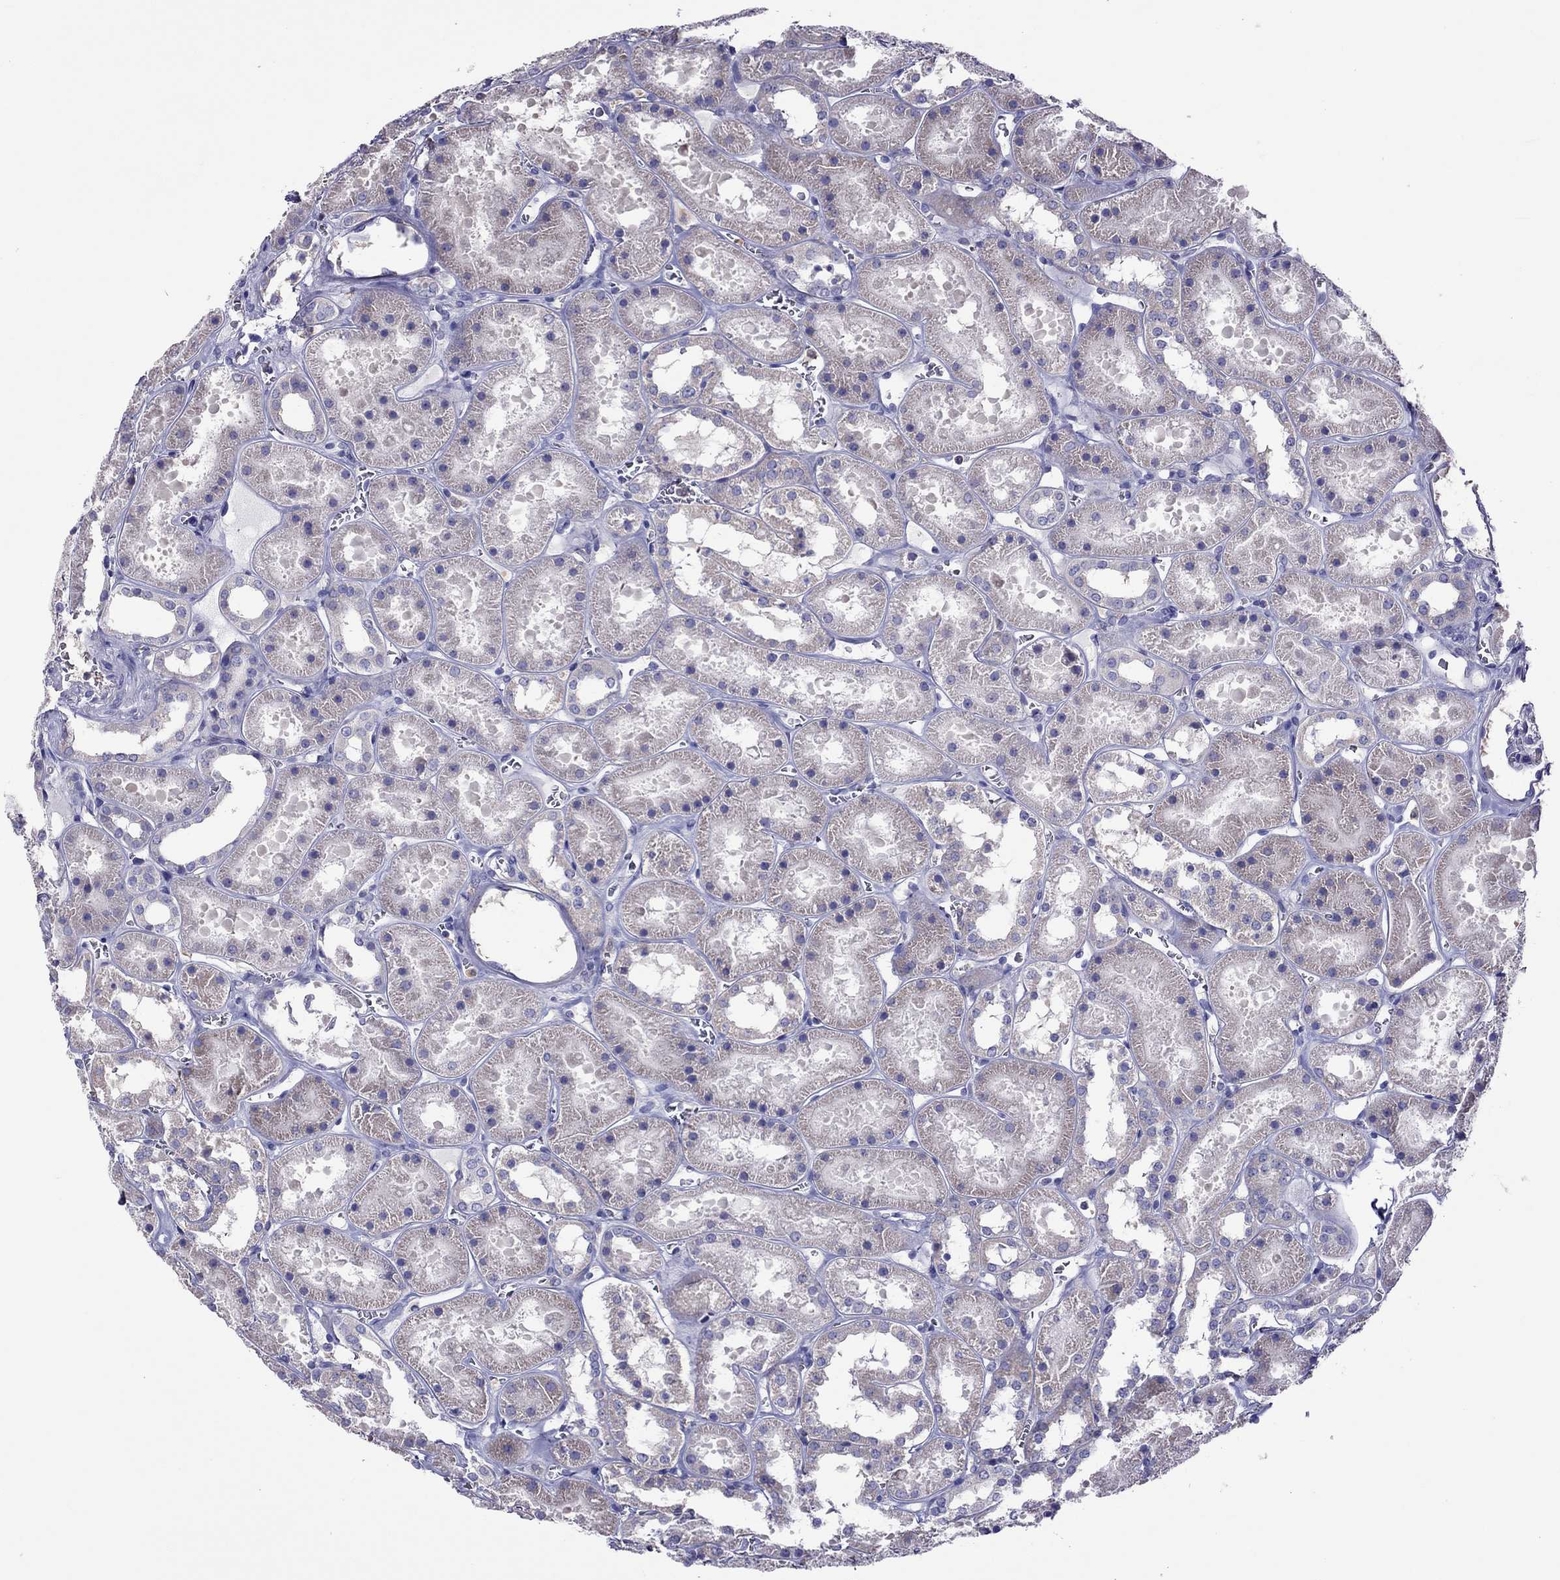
{"staining": {"intensity": "negative", "quantity": "none", "location": "none"}, "tissue": "kidney", "cell_type": "Cells in glomeruli", "image_type": "normal", "snomed": [{"axis": "morphology", "description": "Normal tissue, NOS"}, {"axis": "topography", "description": "Kidney"}], "caption": "IHC of unremarkable human kidney reveals no positivity in cells in glomeruli.", "gene": "TEX22", "patient": {"sex": "female", "age": 41}}